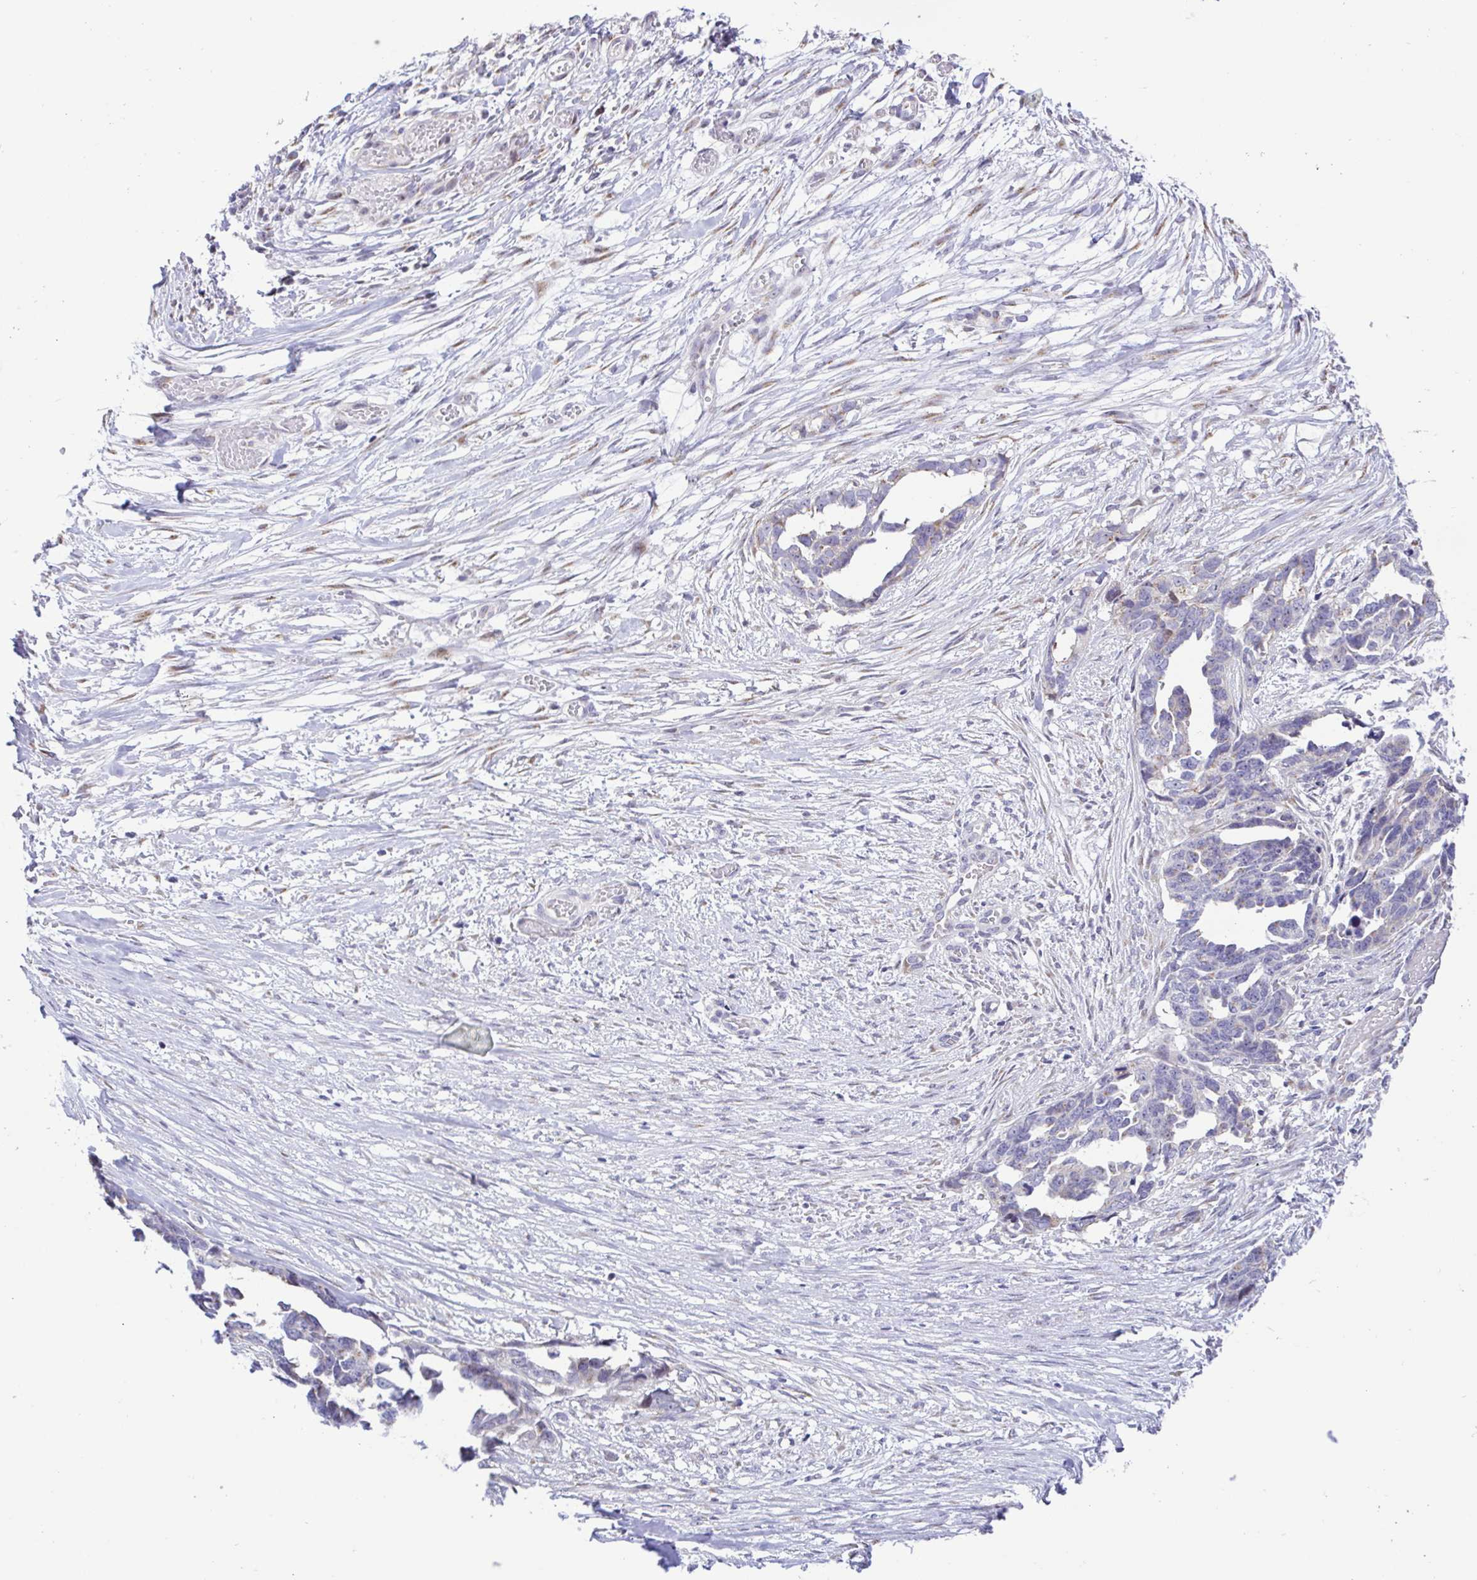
{"staining": {"intensity": "weak", "quantity": "25%-75%", "location": "cytoplasmic/membranous"}, "tissue": "ovarian cancer", "cell_type": "Tumor cells", "image_type": "cancer", "snomed": [{"axis": "morphology", "description": "Cystadenocarcinoma, serous, NOS"}, {"axis": "topography", "description": "Ovary"}], "caption": "A brown stain highlights weak cytoplasmic/membranous expression of a protein in human ovarian cancer tumor cells.", "gene": "TGM3", "patient": {"sex": "female", "age": 69}}